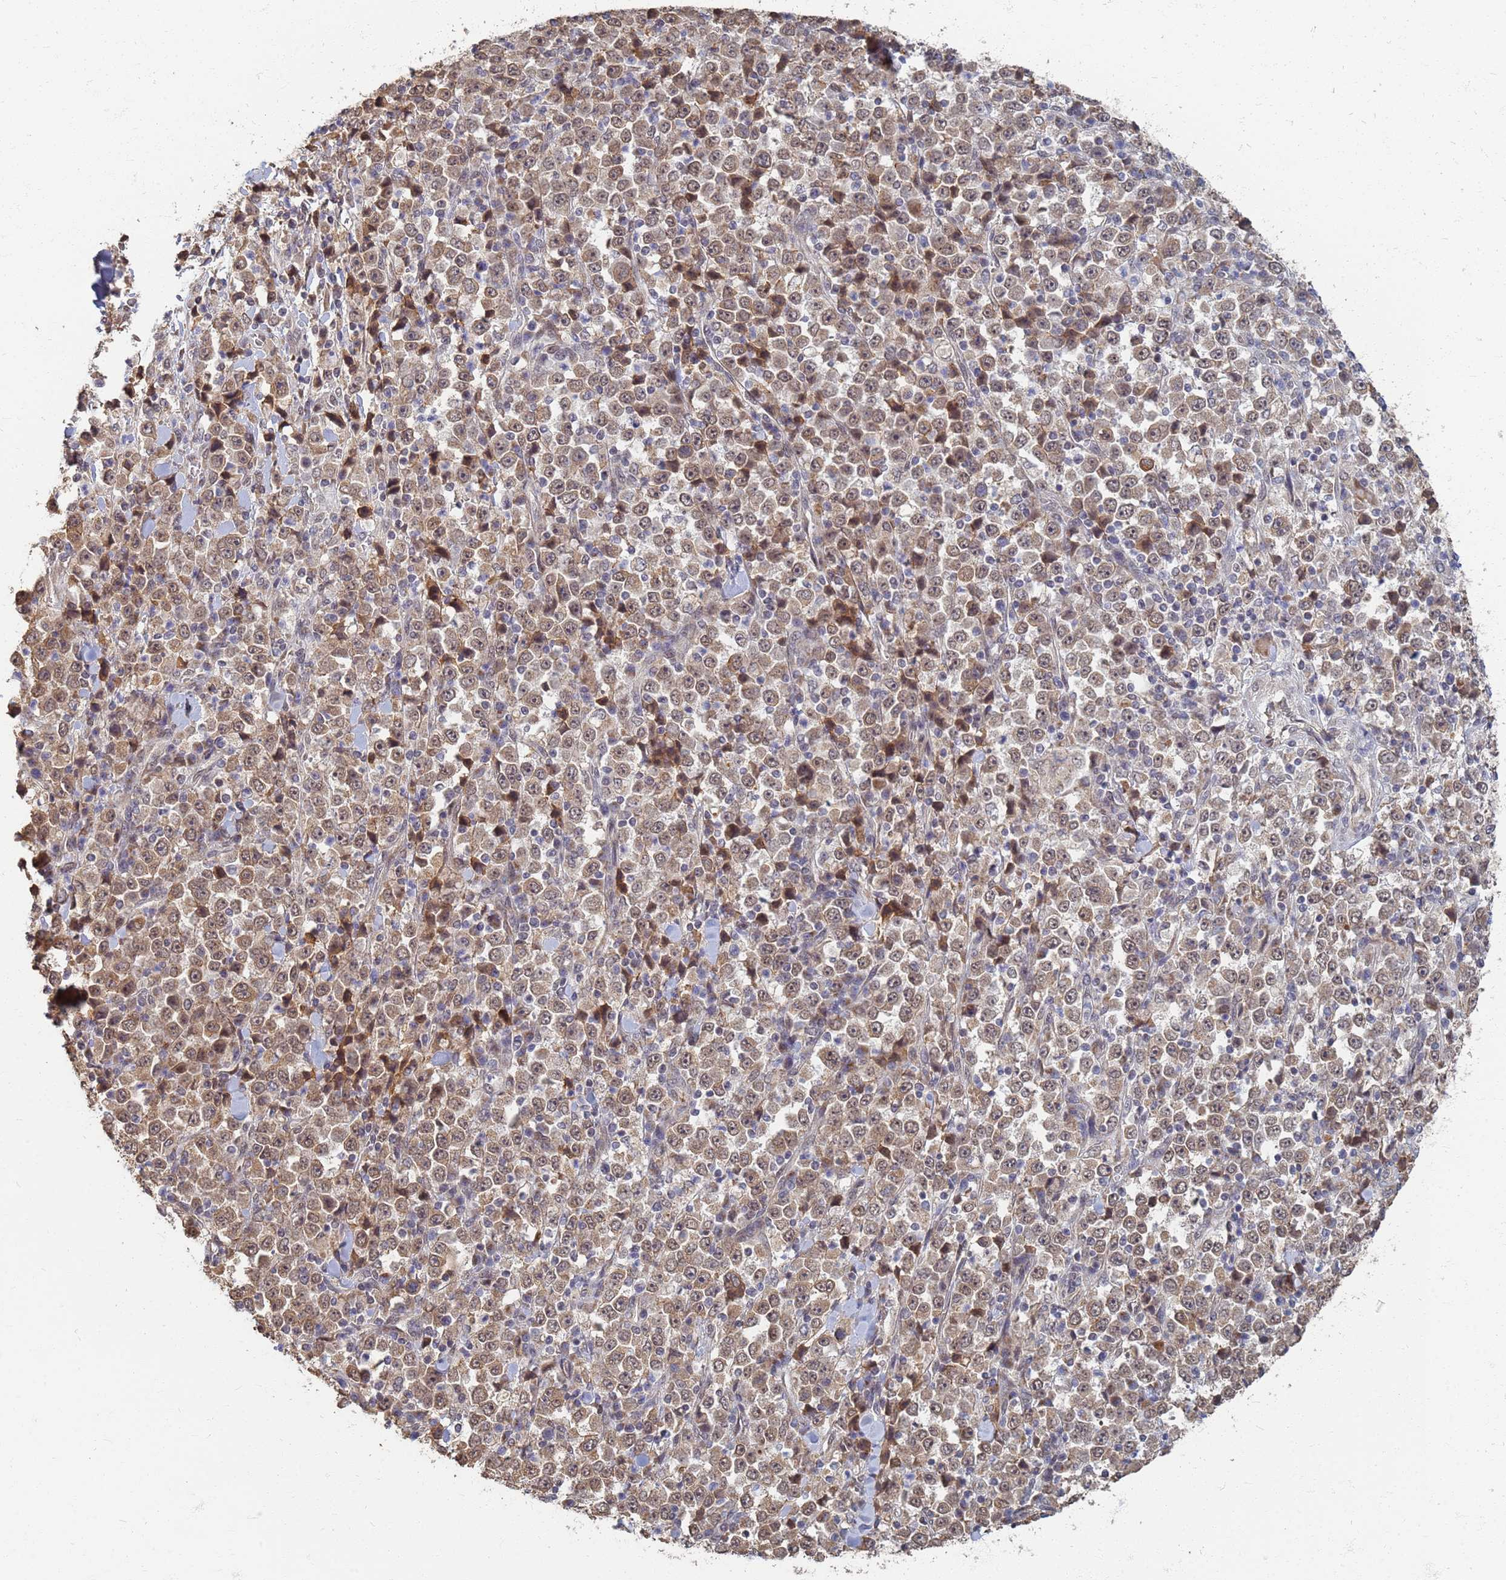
{"staining": {"intensity": "moderate", "quantity": ">75%", "location": "cytoplasmic/membranous,nuclear"}, "tissue": "stomach cancer", "cell_type": "Tumor cells", "image_type": "cancer", "snomed": [{"axis": "morphology", "description": "Normal tissue, NOS"}, {"axis": "morphology", "description": "Adenocarcinoma, NOS"}, {"axis": "topography", "description": "Stomach, upper"}, {"axis": "topography", "description": "Stomach"}], "caption": "Immunohistochemical staining of human stomach cancer reveals medium levels of moderate cytoplasmic/membranous and nuclear positivity in about >75% of tumor cells.", "gene": "ITGB4", "patient": {"sex": "male", "age": 59}}